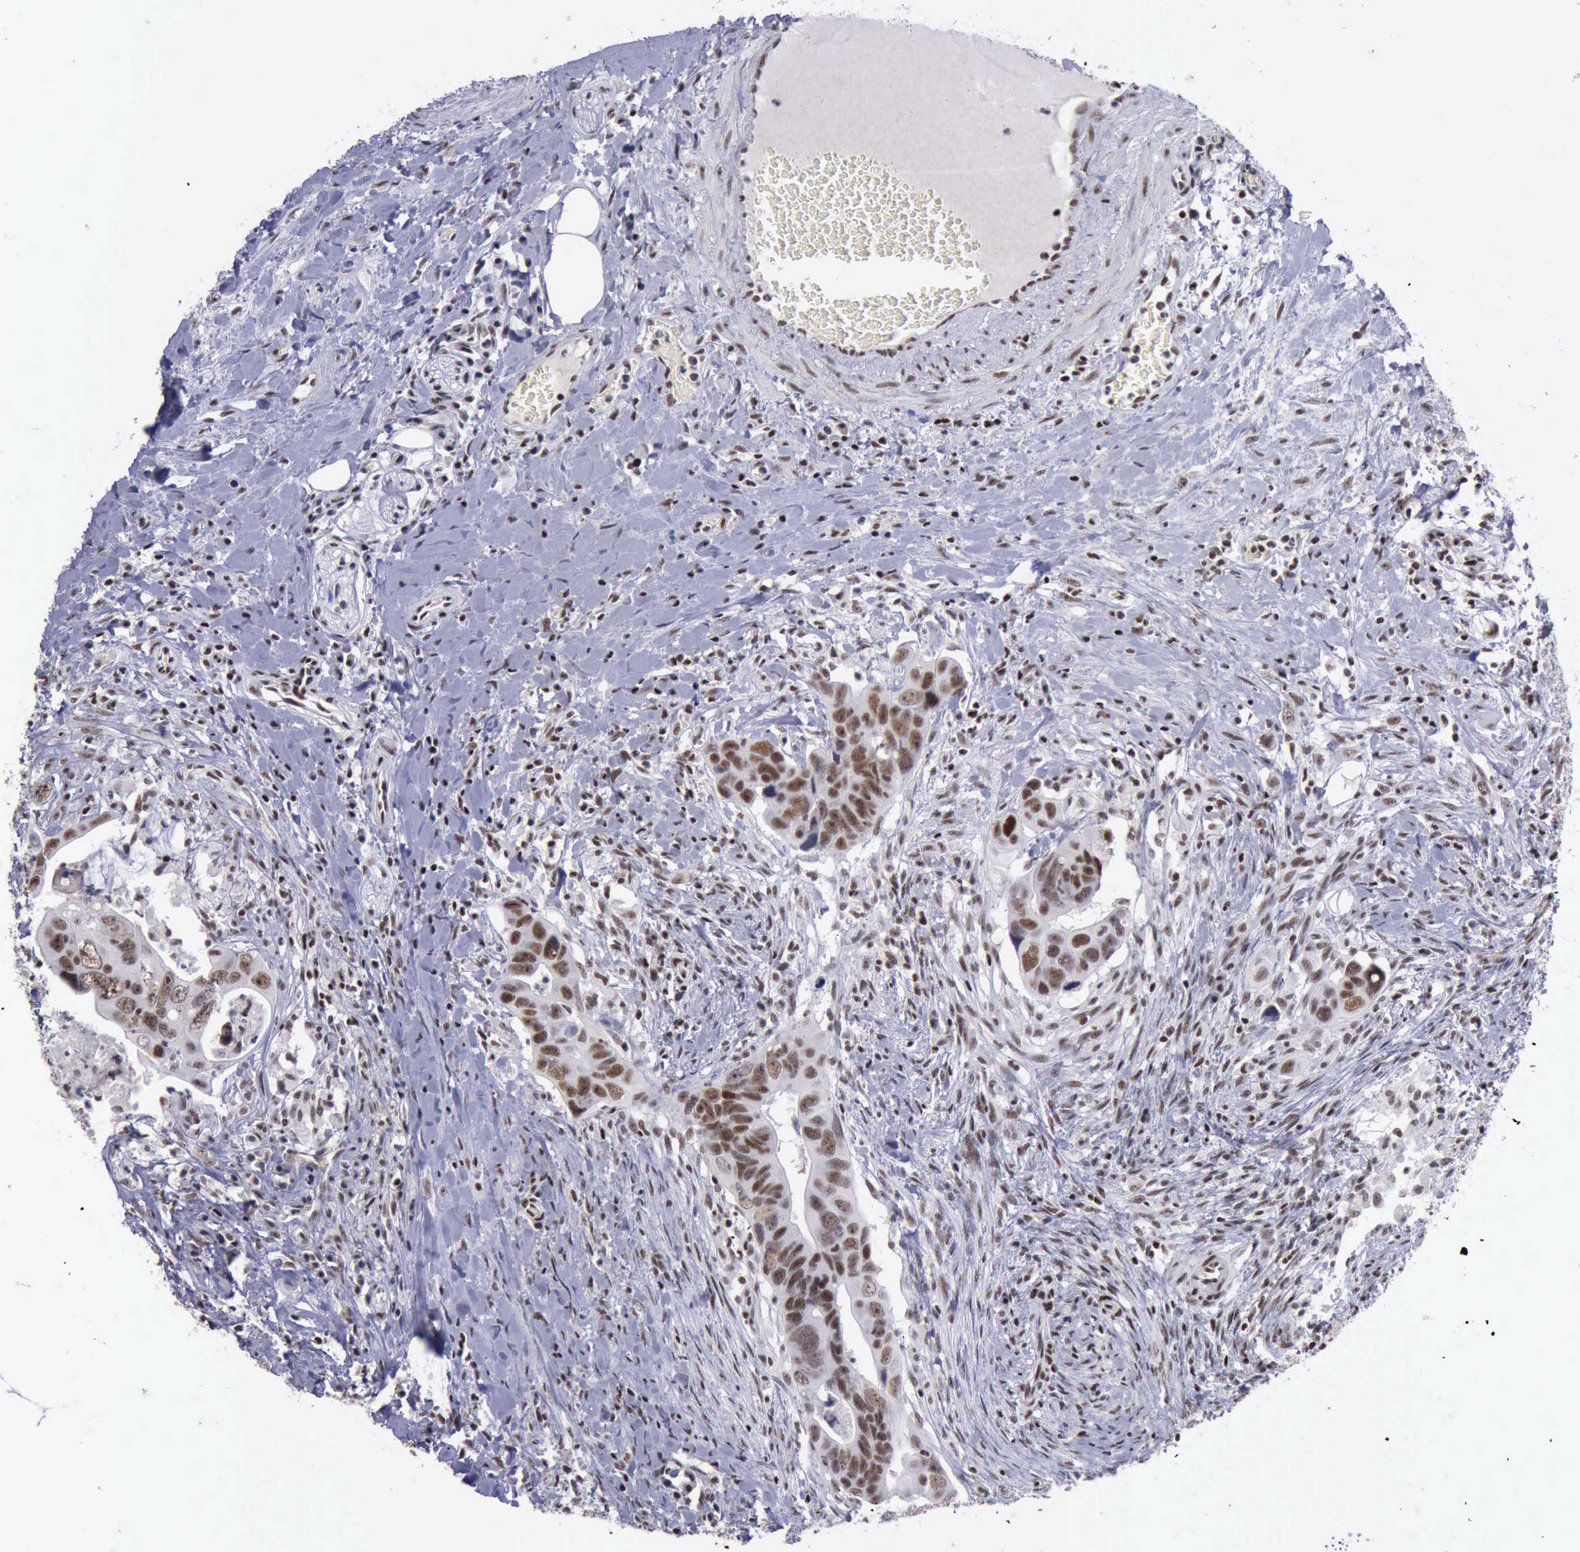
{"staining": {"intensity": "strong", "quantity": ">75%", "location": "nuclear"}, "tissue": "colorectal cancer", "cell_type": "Tumor cells", "image_type": "cancer", "snomed": [{"axis": "morphology", "description": "Adenocarcinoma, NOS"}, {"axis": "topography", "description": "Rectum"}], "caption": "The micrograph reveals immunohistochemical staining of colorectal adenocarcinoma. There is strong nuclear staining is identified in approximately >75% of tumor cells.", "gene": "YY1", "patient": {"sex": "male", "age": 53}}